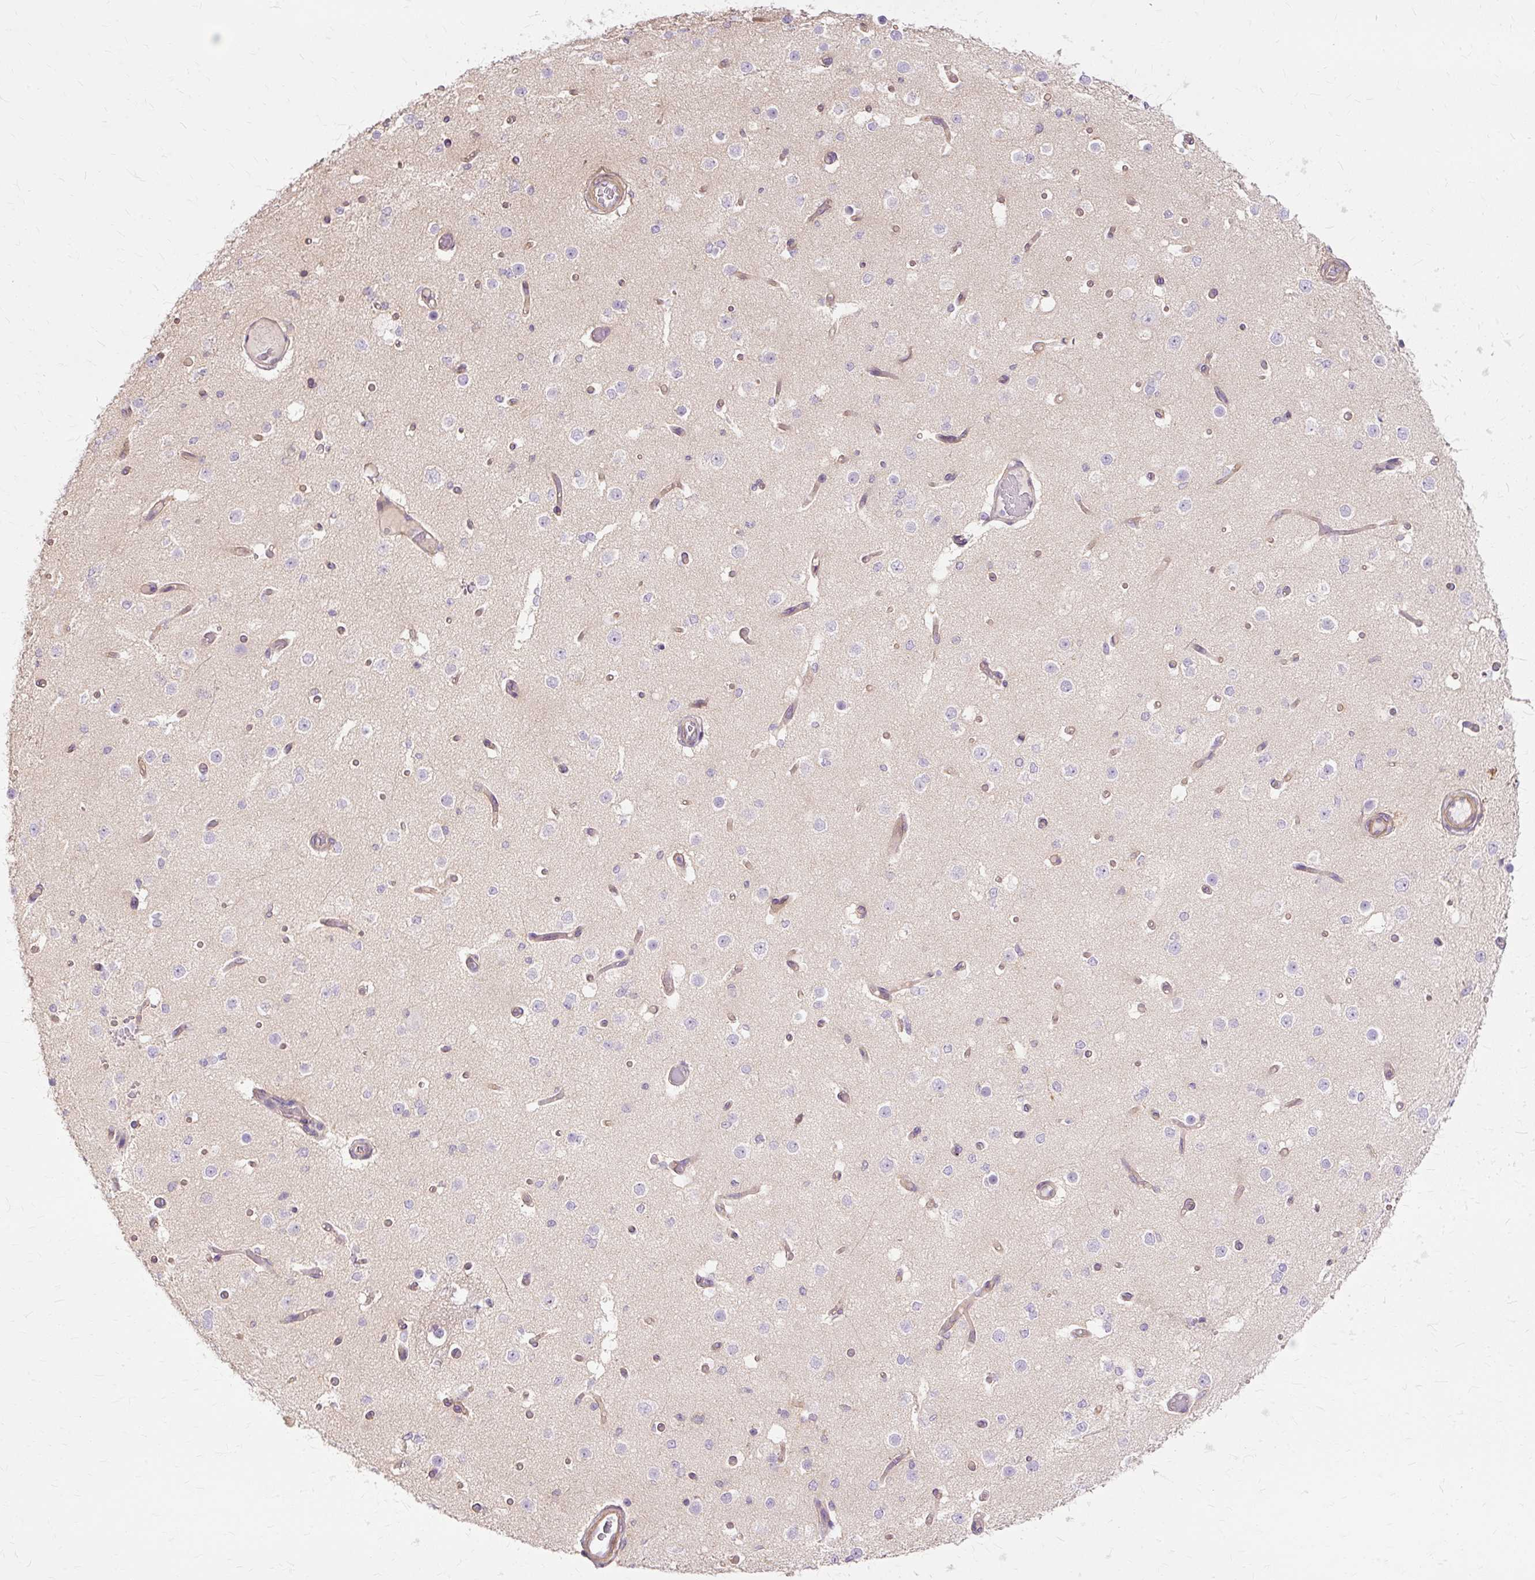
{"staining": {"intensity": "weak", "quantity": ">75%", "location": "cytoplasmic/membranous"}, "tissue": "cerebral cortex", "cell_type": "Endothelial cells", "image_type": "normal", "snomed": [{"axis": "morphology", "description": "Normal tissue, NOS"}, {"axis": "morphology", "description": "Inflammation, NOS"}, {"axis": "topography", "description": "Cerebral cortex"}], "caption": "This image shows IHC staining of benign human cerebral cortex, with low weak cytoplasmic/membranous staining in approximately >75% of endothelial cells.", "gene": "TSPAN8", "patient": {"sex": "male", "age": 6}}